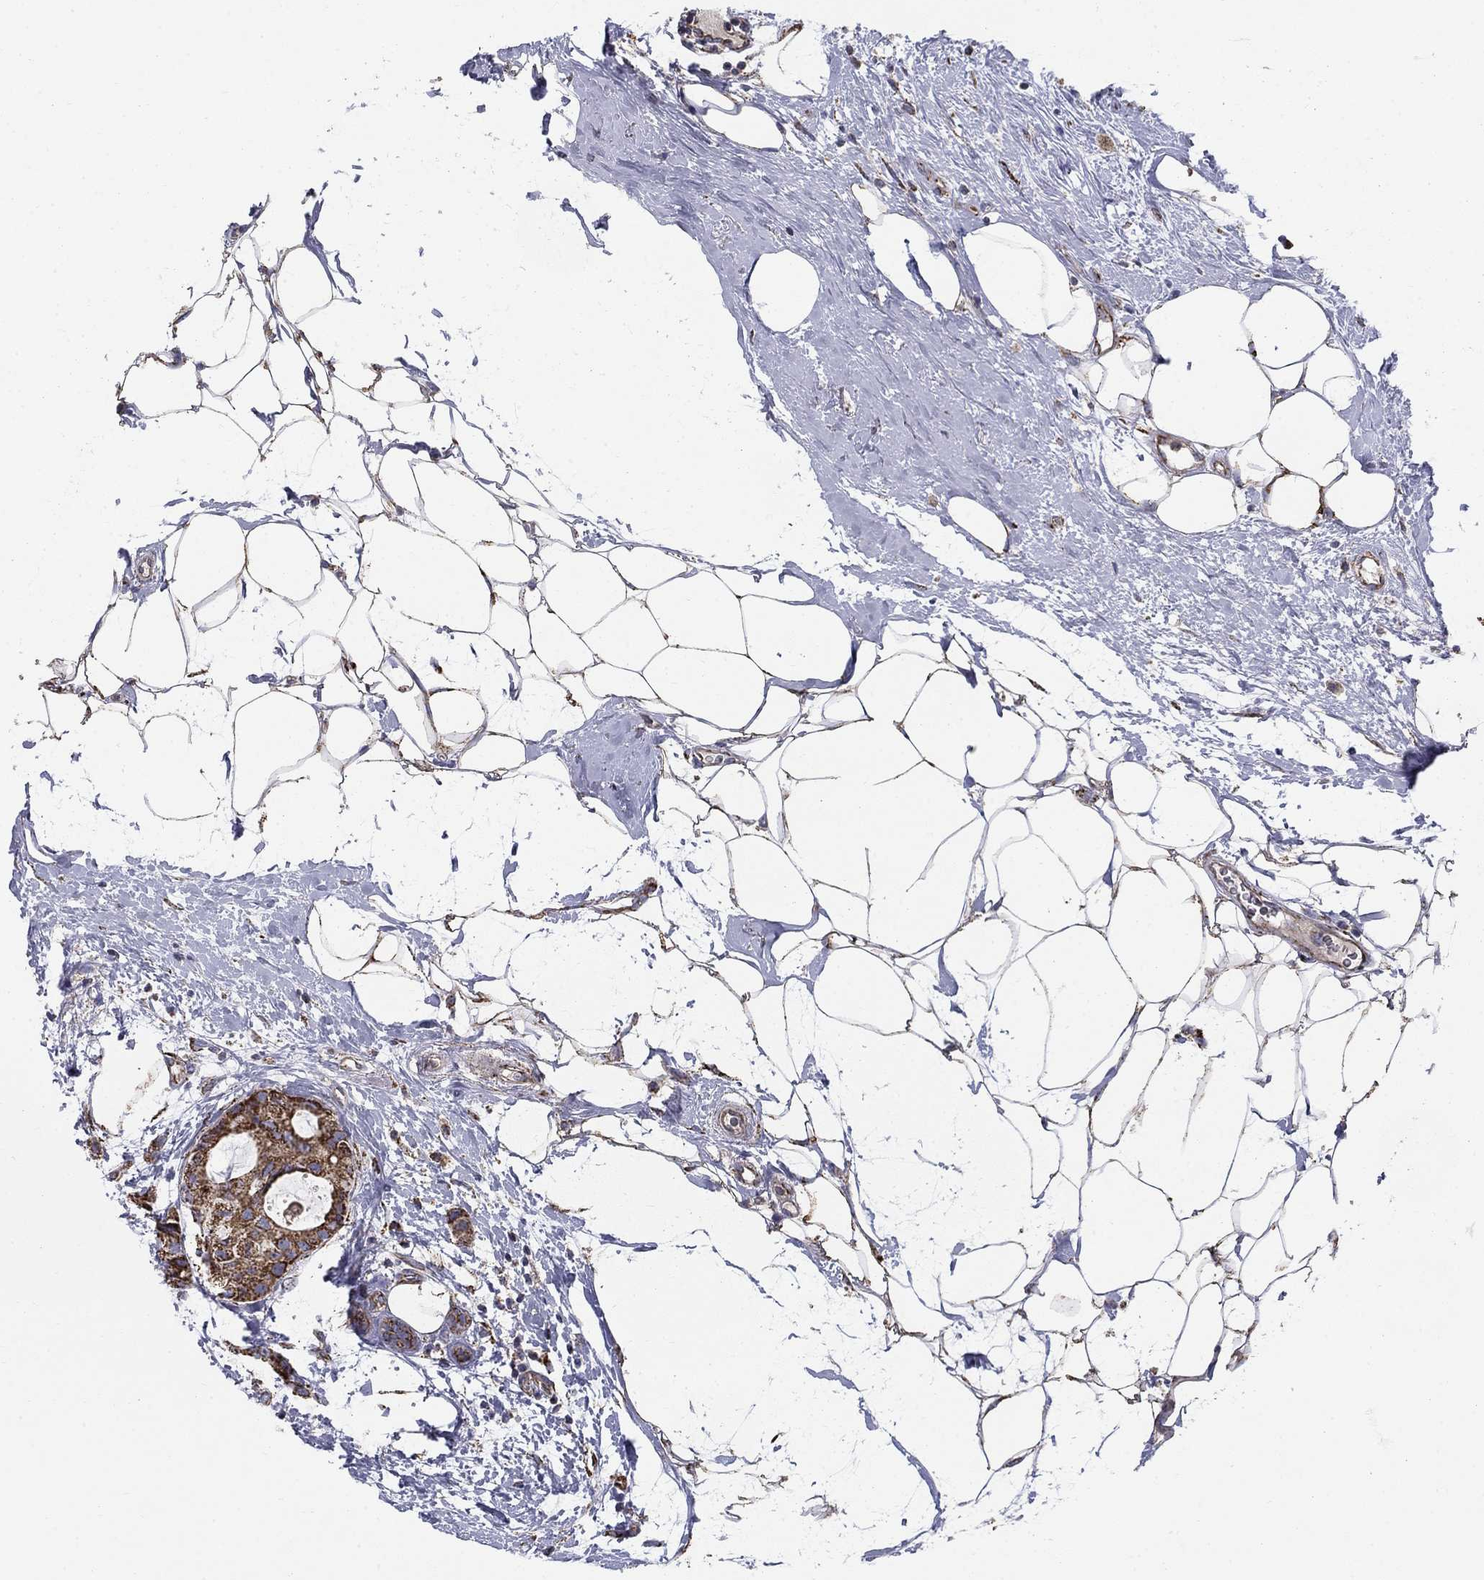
{"staining": {"intensity": "strong", "quantity": ">75%", "location": "cytoplasmic/membranous"}, "tissue": "breast cancer", "cell_type": "Tumor cells", "image_type": "cancer", "snomed": [{"axis": "morphology", "description": "Duct carcinoma"}, {"axis": "topography", "description": "Breast"}], "caption": "About >75% of tumor cells in human breast infiltrating ductal carcinoma display strong cytoplasmic/membranous protein staining as visualized by brown immunohistochemical staining.", "gene": "GCSH", "patient": {"sex": "female", "age": 45}}